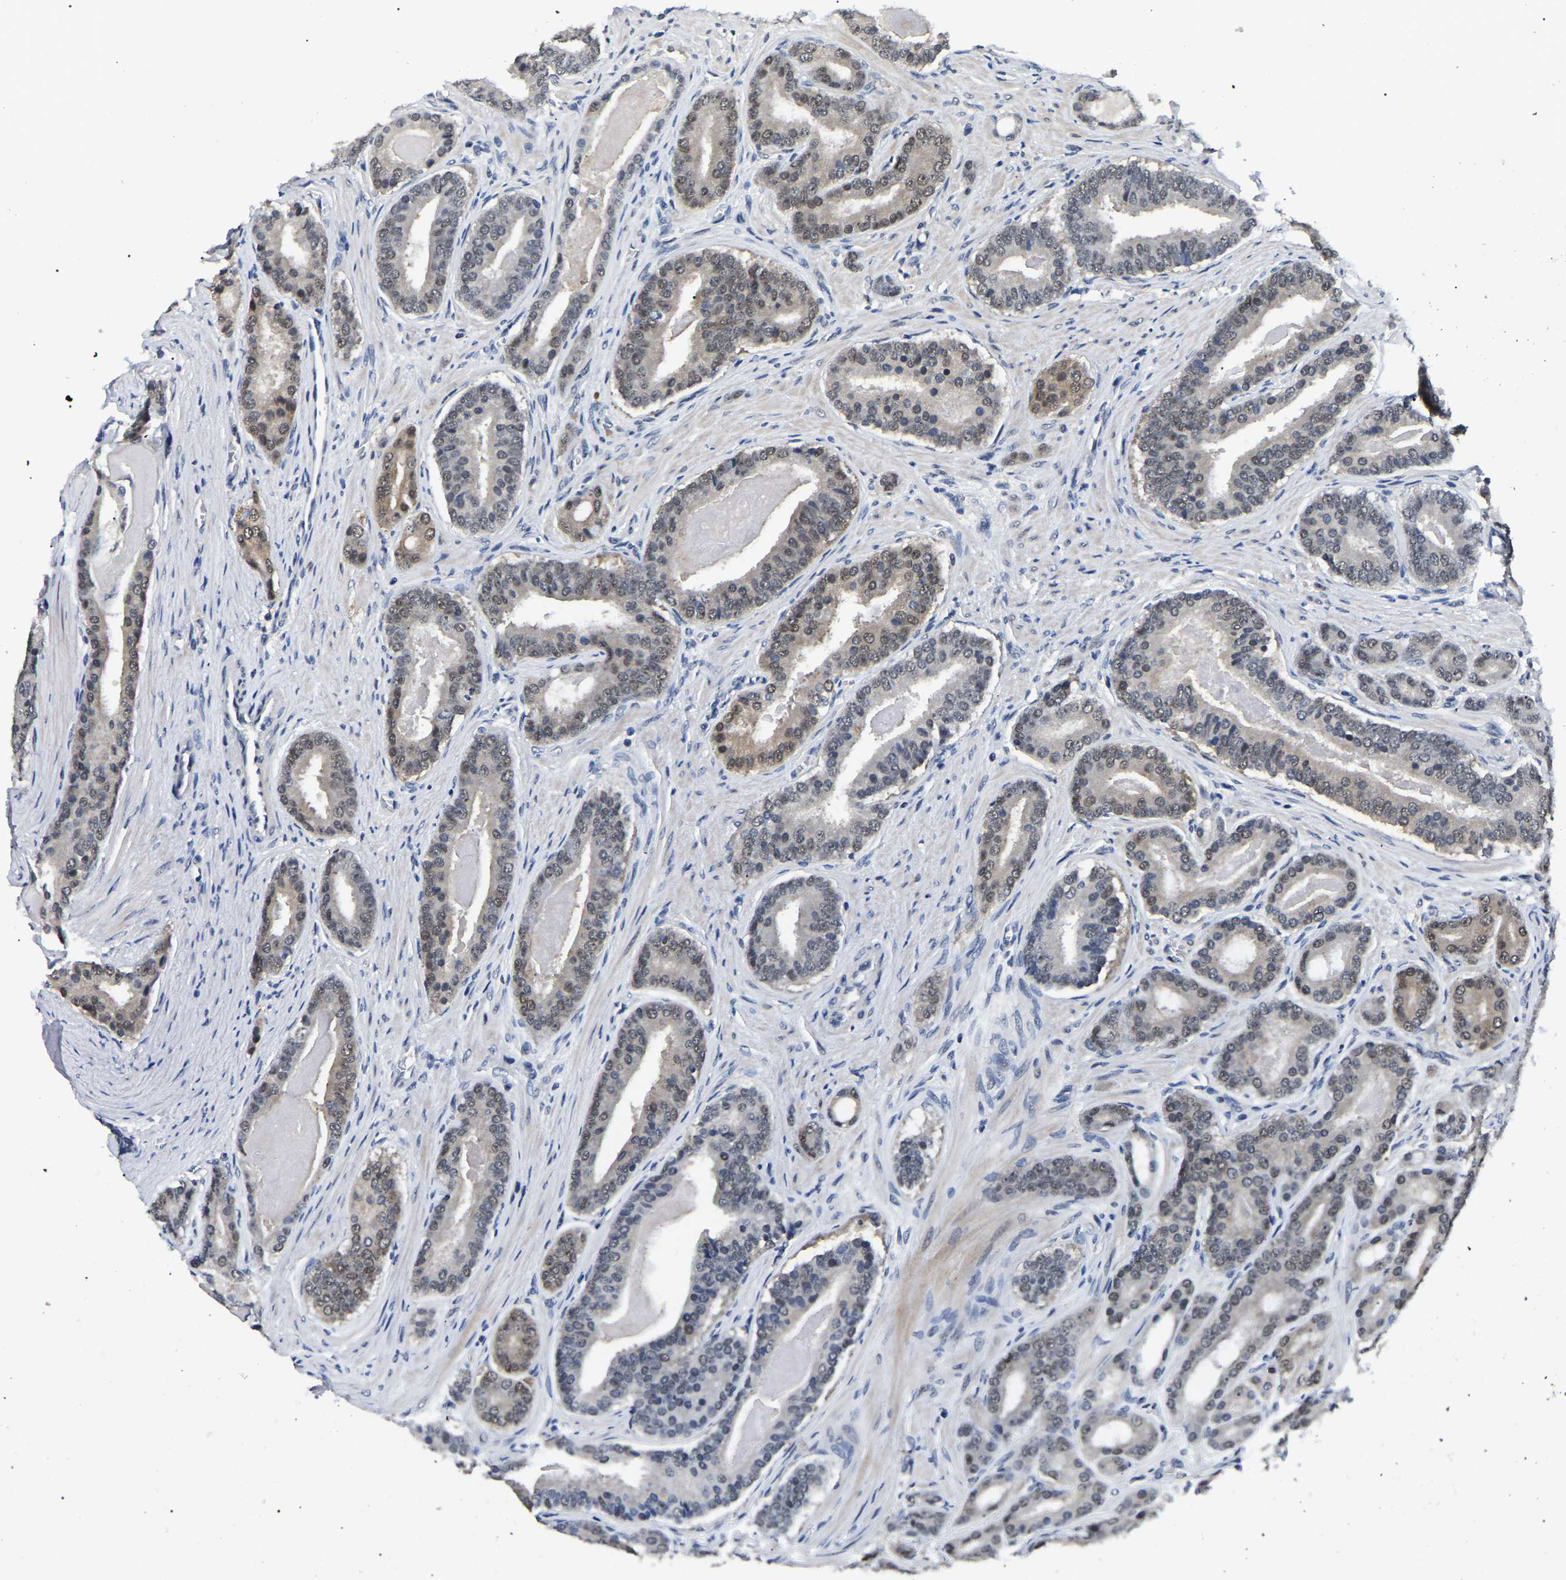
{"staining": {"intensity": "negative", "quantity": "none", "location": "none"}, "tissue": "prostate cancer", "cell_type": "Tumor cells", "image_type": "cancer", "snomed": [{"axis": "morphology", "description": "Adenocarcinoma, High grade"}, {"axis": "topography", "description": "Prostate"}], "caption": "Human prostate cancer stained for a protein using immunohistochemistry reveals no staining in tumor cells.", "gene": "PPM1E", "patient": {"sex": "male", "age": 60}}